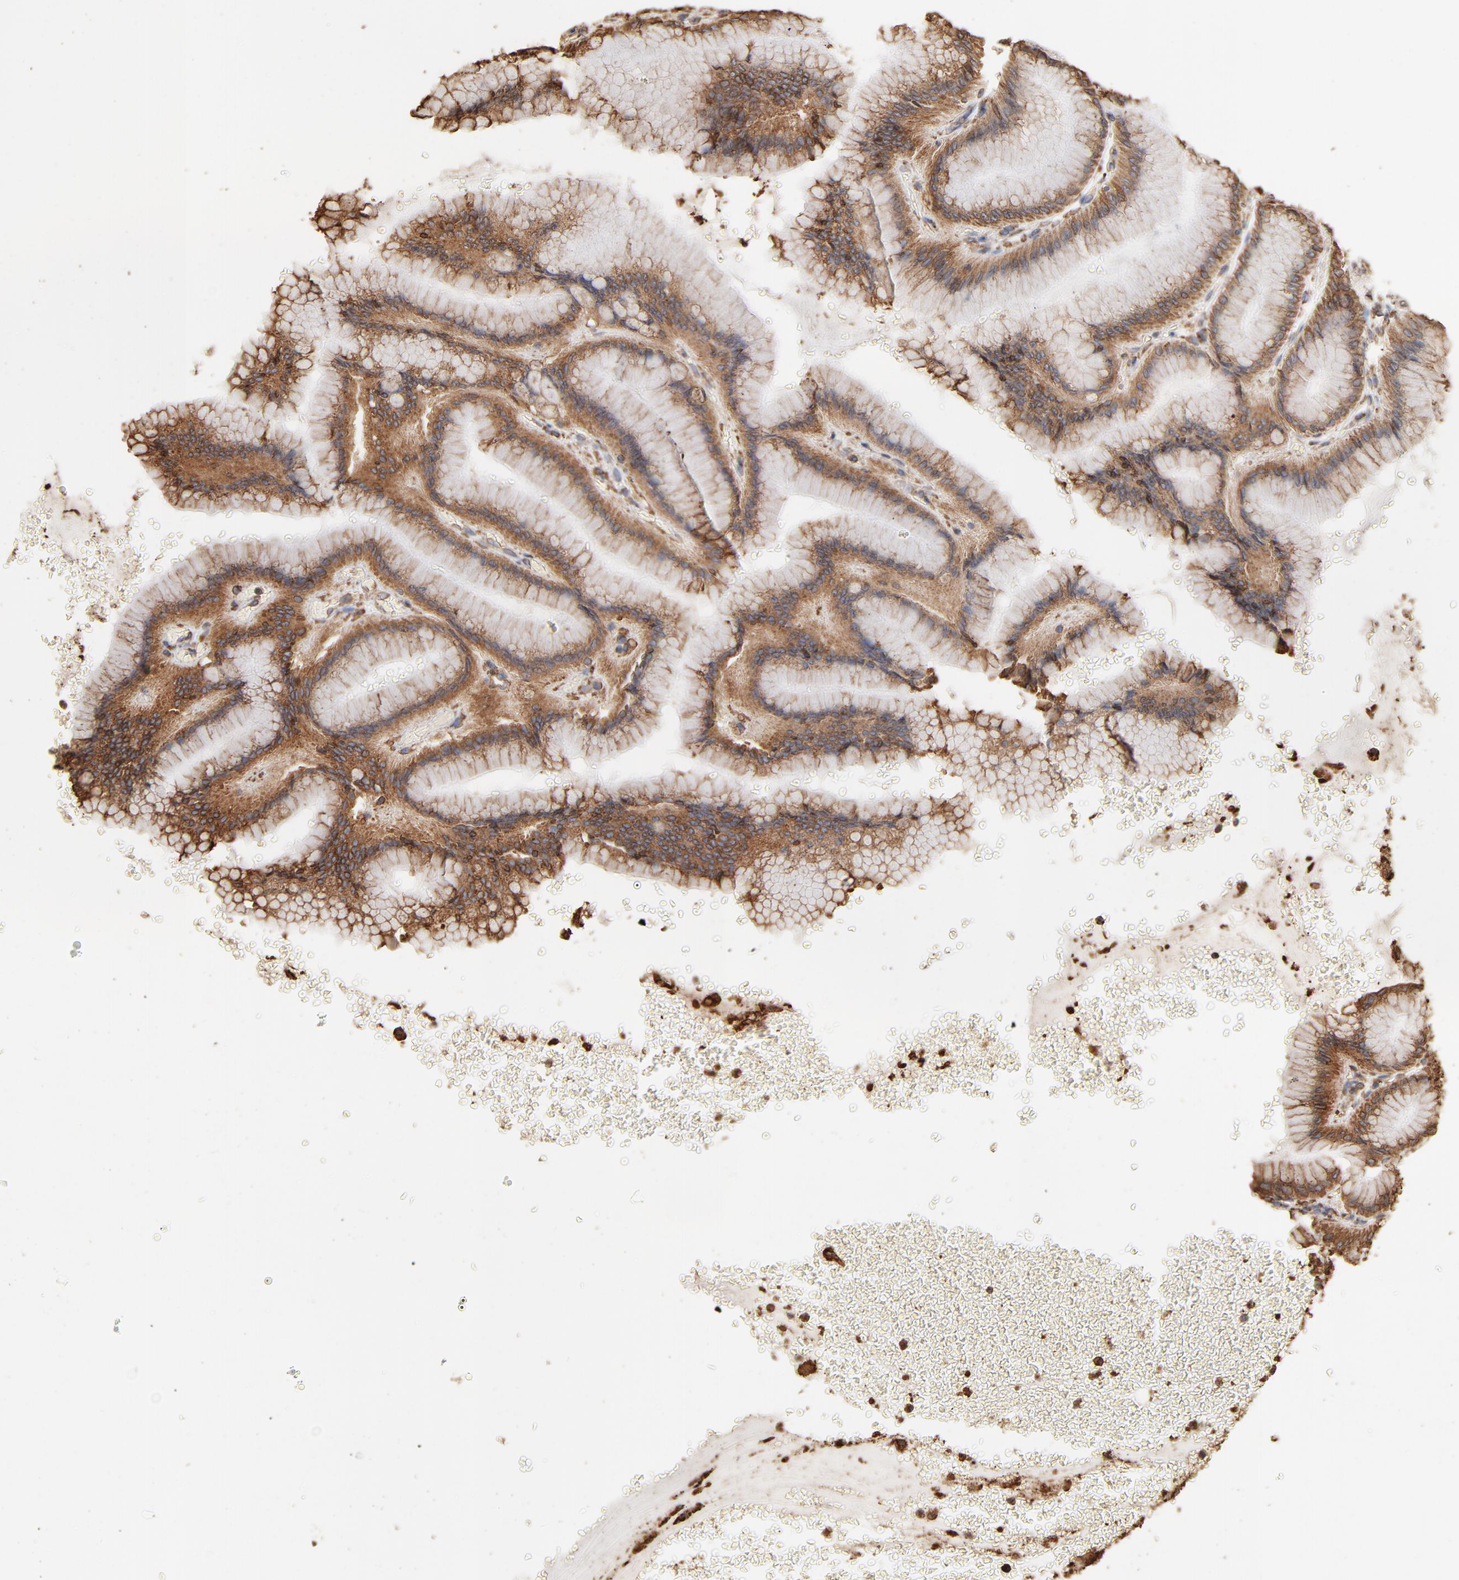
{"staining": {"intensity": "moderate", "quantity": ">75%", "location": "cytoplasmic/membranous"}, "tissue": "stomach", "cell_type": "Glandular cells", "image_type": "normal", "snomed": [{"axis": "morphology", "description": "Normal tissue, NOS"}, {"axis": "morphology", "description": "Adenocarcinoma, NOS"}, {"axis": "topography", "description": "Stomach"}, {"axis": "topography", "description": "Stomach, lower"}], "caption": "Immunohistochemistry staining of benign stomach, which reveals medium levels of moderate cytoplasmic/membranous staining in about >75% of glandular cells indicating moderate cytoplasmic/membranous protein staining. The staining was performed using DAB (brown) for protein detection and nuclei were counterstained in hematoxylin (blue).", "gene": "PDIA3", "patient": {"sex": "female", "age": 65}}